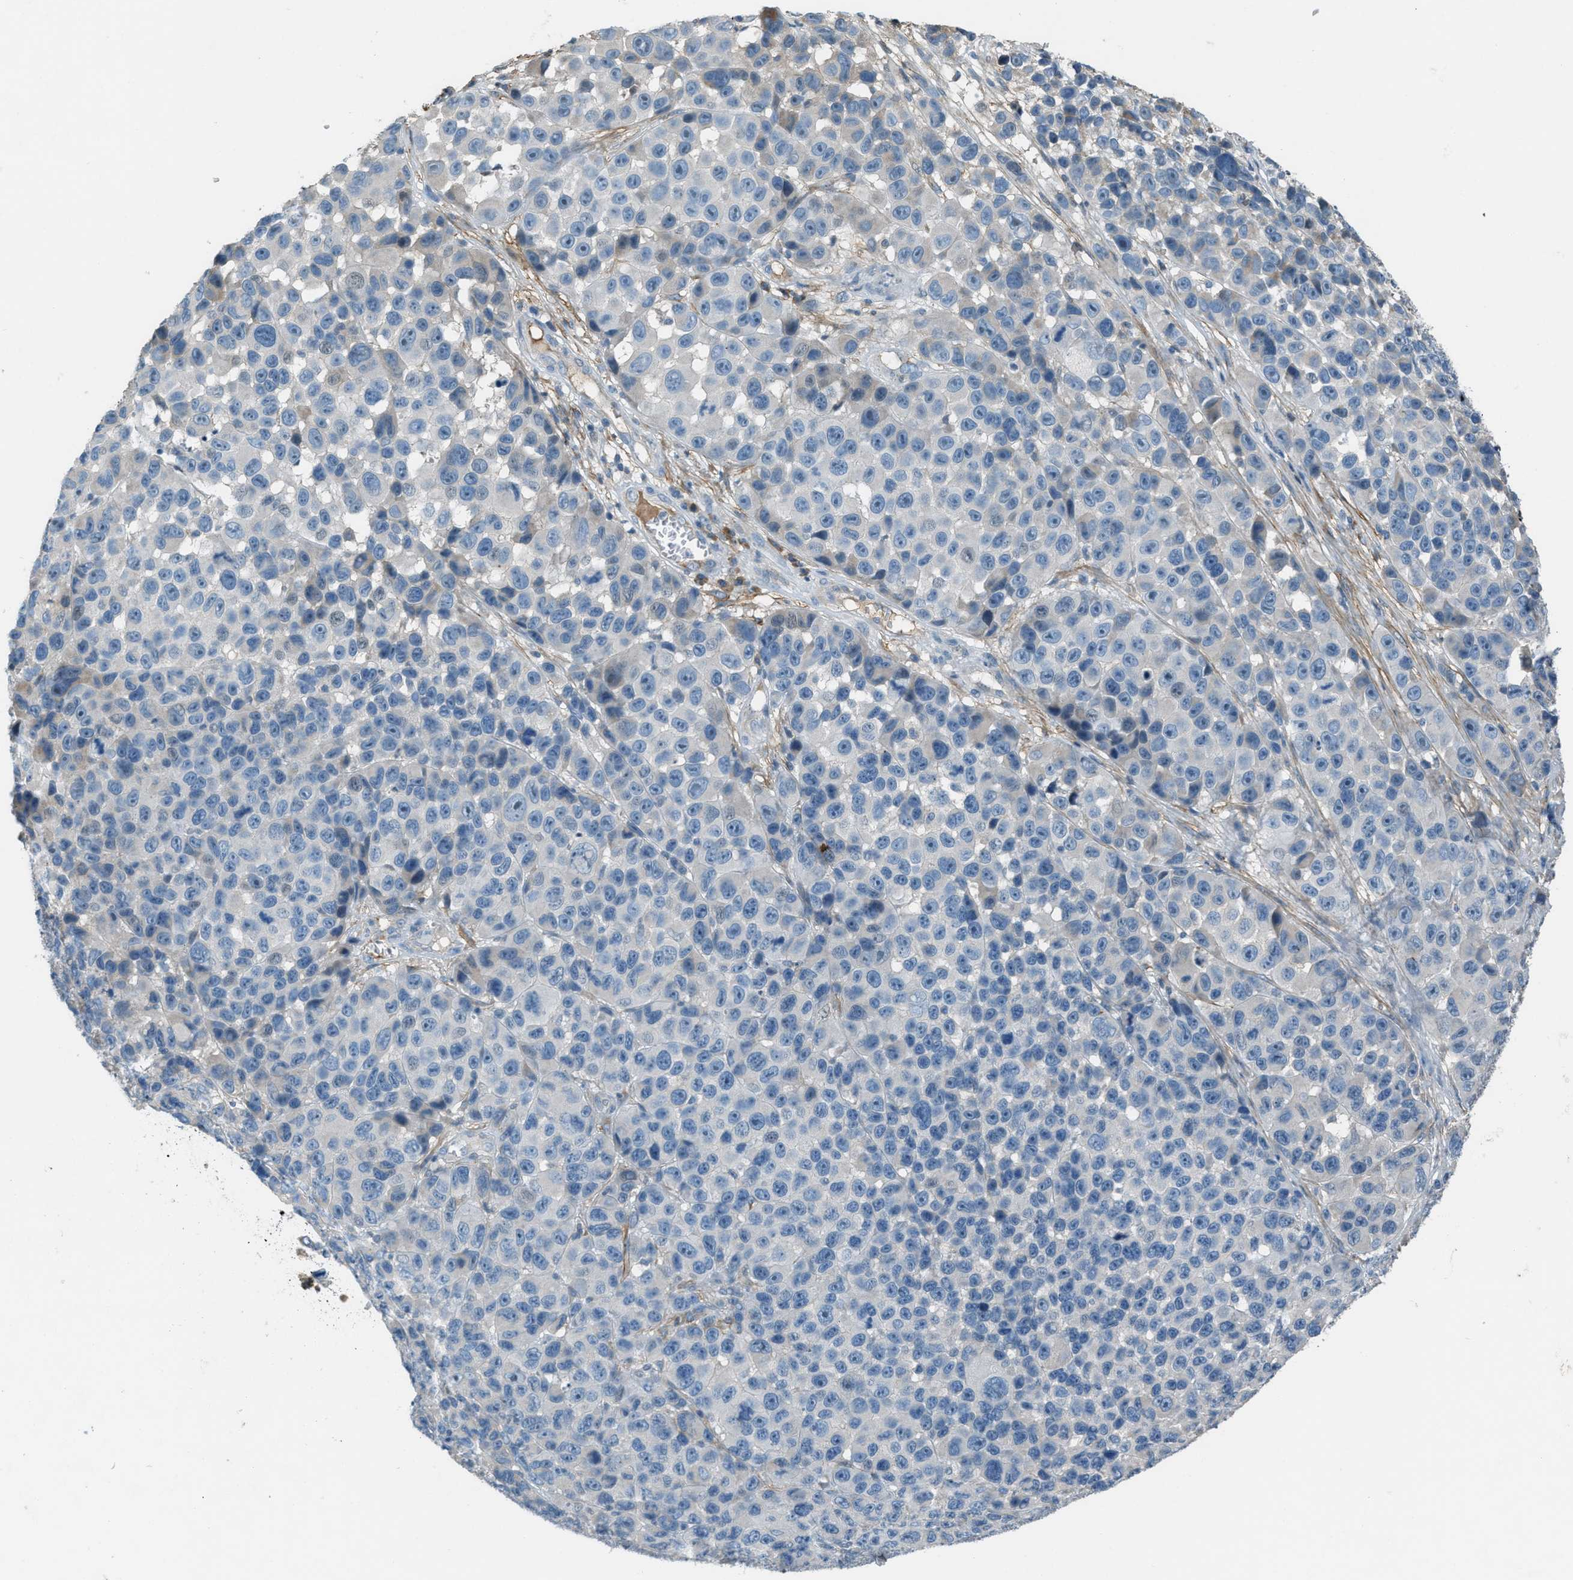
{"staining": {"intensity": "negative", "quantity": "none", "location": "none"}, "tissue": "melanoma", "cell_type": "Tumor cells", "image_type": "cancer", "snomed": [{"axis": "morphology", "description": "Malignant melanoma, NOS"}, {"axis": "topography", "description": "Skin"}], "caption": "The image exhibits no staining of tumor cells in malignant melanoma. (Stains: DAB (3,3'-diaminobenzidine) immunohistochemistry (IHC) with hematoxylin counter stain, Microscopy: brightfield microscopy at high magnification).", "gene": "FBLN2", "patient": {"sex": "male", "age": 53}}